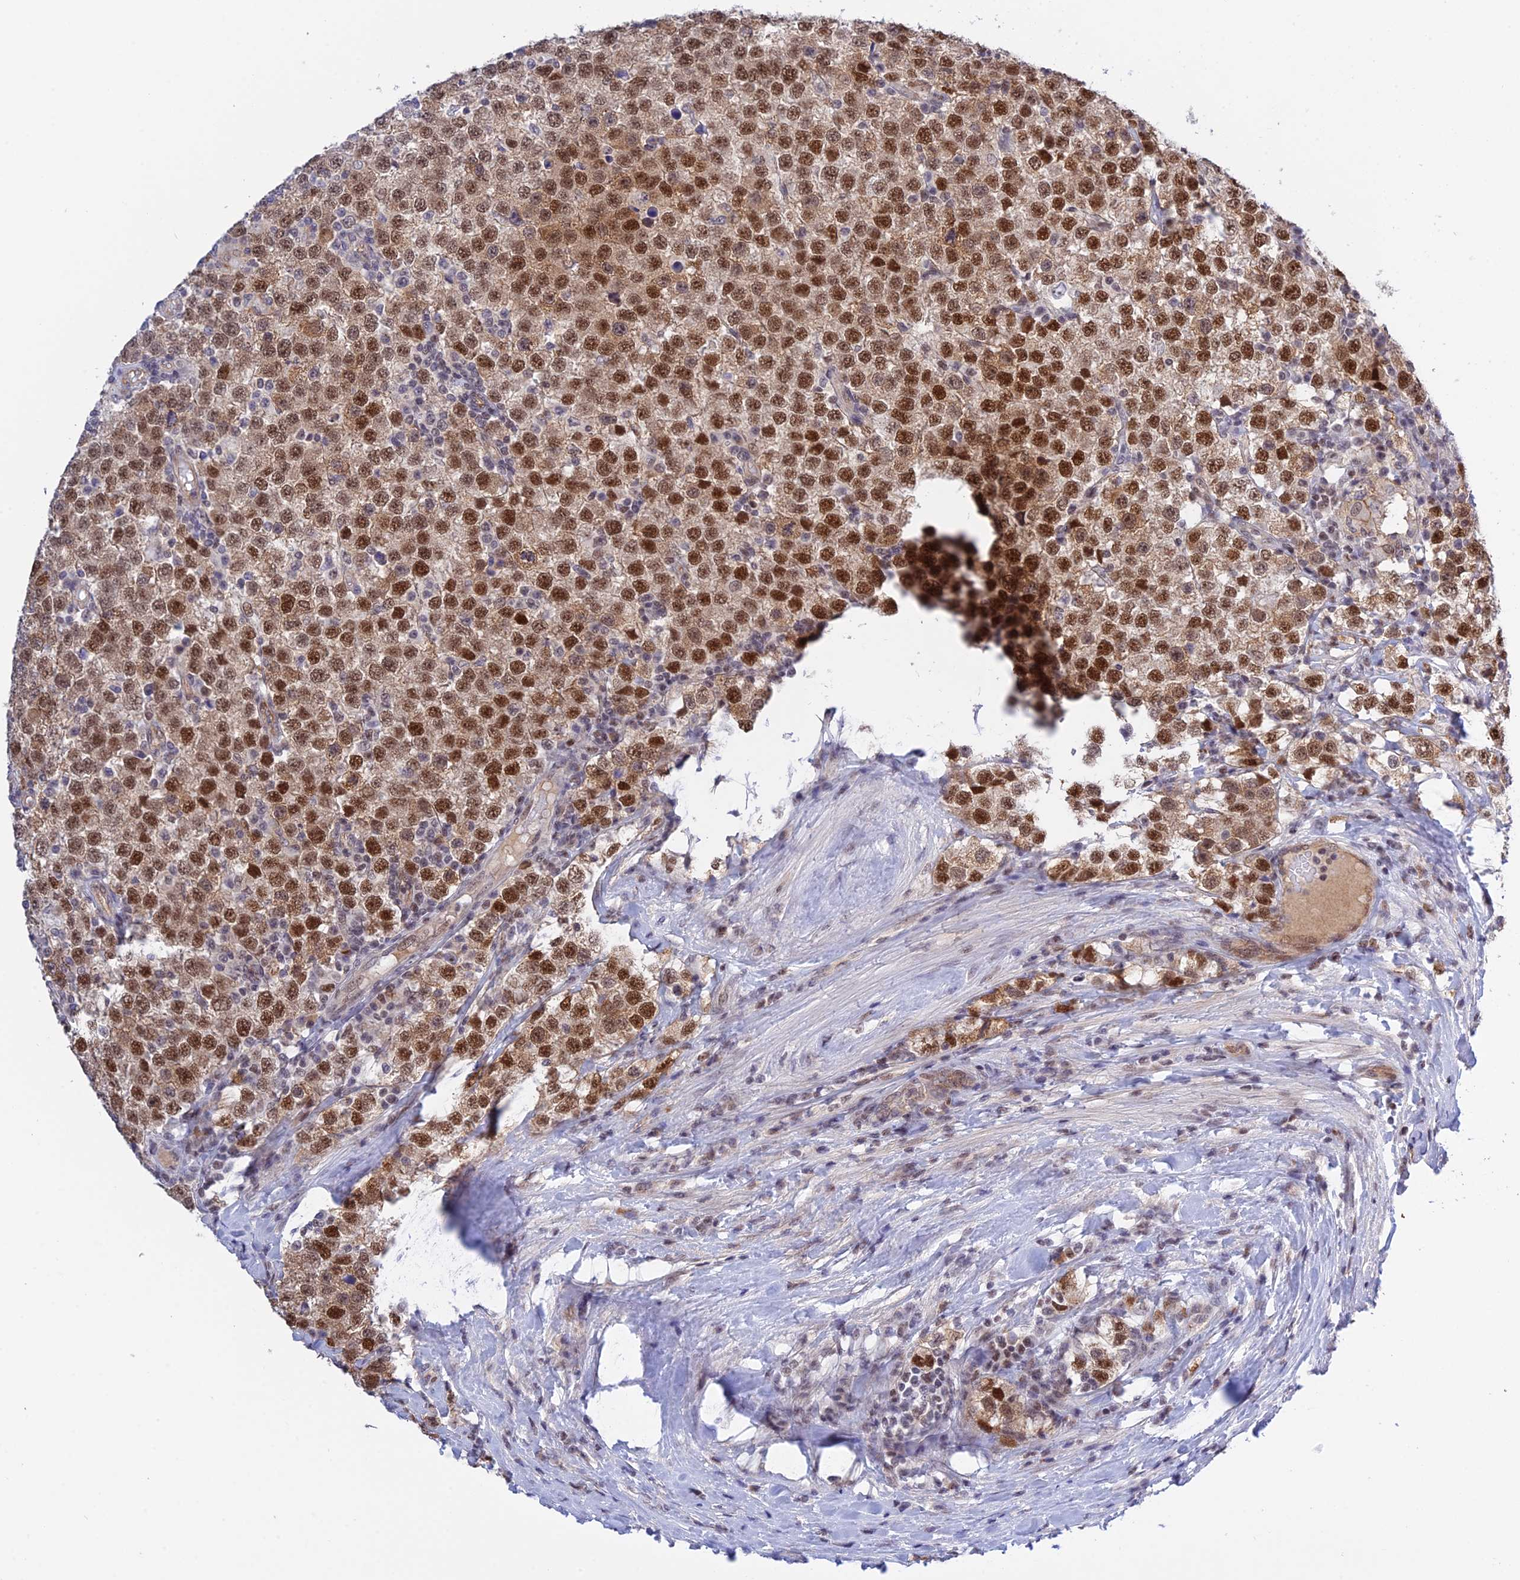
{"staining": {"intensity": "moderate", "quantity": ">75%", "location": "nuclear"}, "tissue": "testis cancer", "cell_type": "Tumor cells", "image_type": "cancer", "snomed": [{"axis": "morphology", "description": "Seminoma, NOS"}, {"axis": "topography", "description": "Testis"}], "caption": "Protein expression analysis of human testis cancer reveals moderate nuclear staining in approximately >75% of tumor cells.", "gene": "TCEA1", "patient": {"sex": "male", "age": 34}}